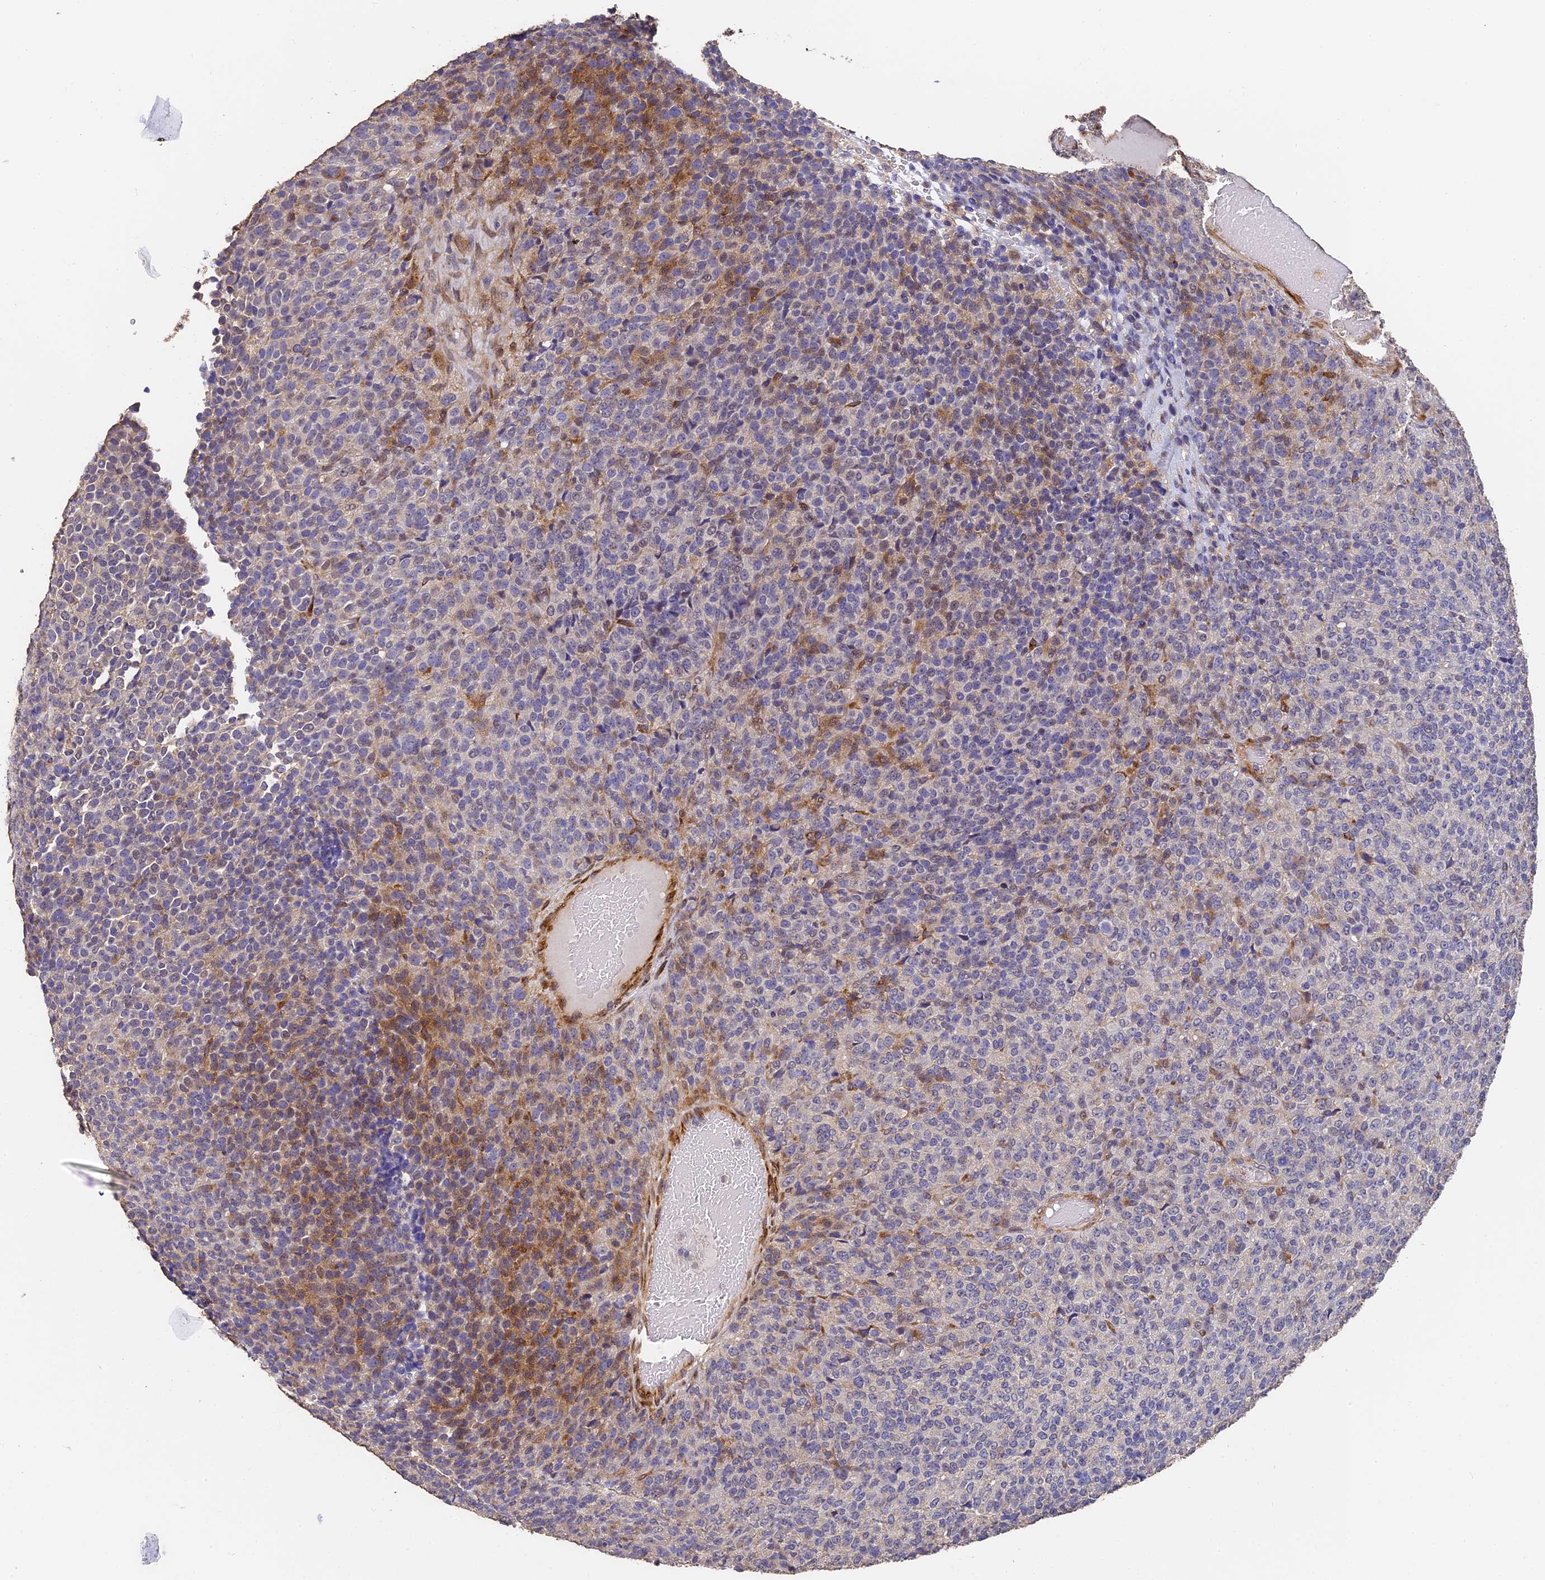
{"staining": {"intensity": "negative", "quantity": "none", "location": "none"}, "tissue": "melanoma", "cell_type": "Tumor cells", "image_type": "cancer", "snomed": [{"axis": "morphology", "description": "Malignant melanoma, Metastatic site"}, {"axis": "topography", "description": "Brain"}], "caption": "Histopathology image shows no significant protein expression in tumor cells of malignant melanoma (metastatic site).", "gene": "SLC11A1", "patient": {"sex": "female", "age": 56}}